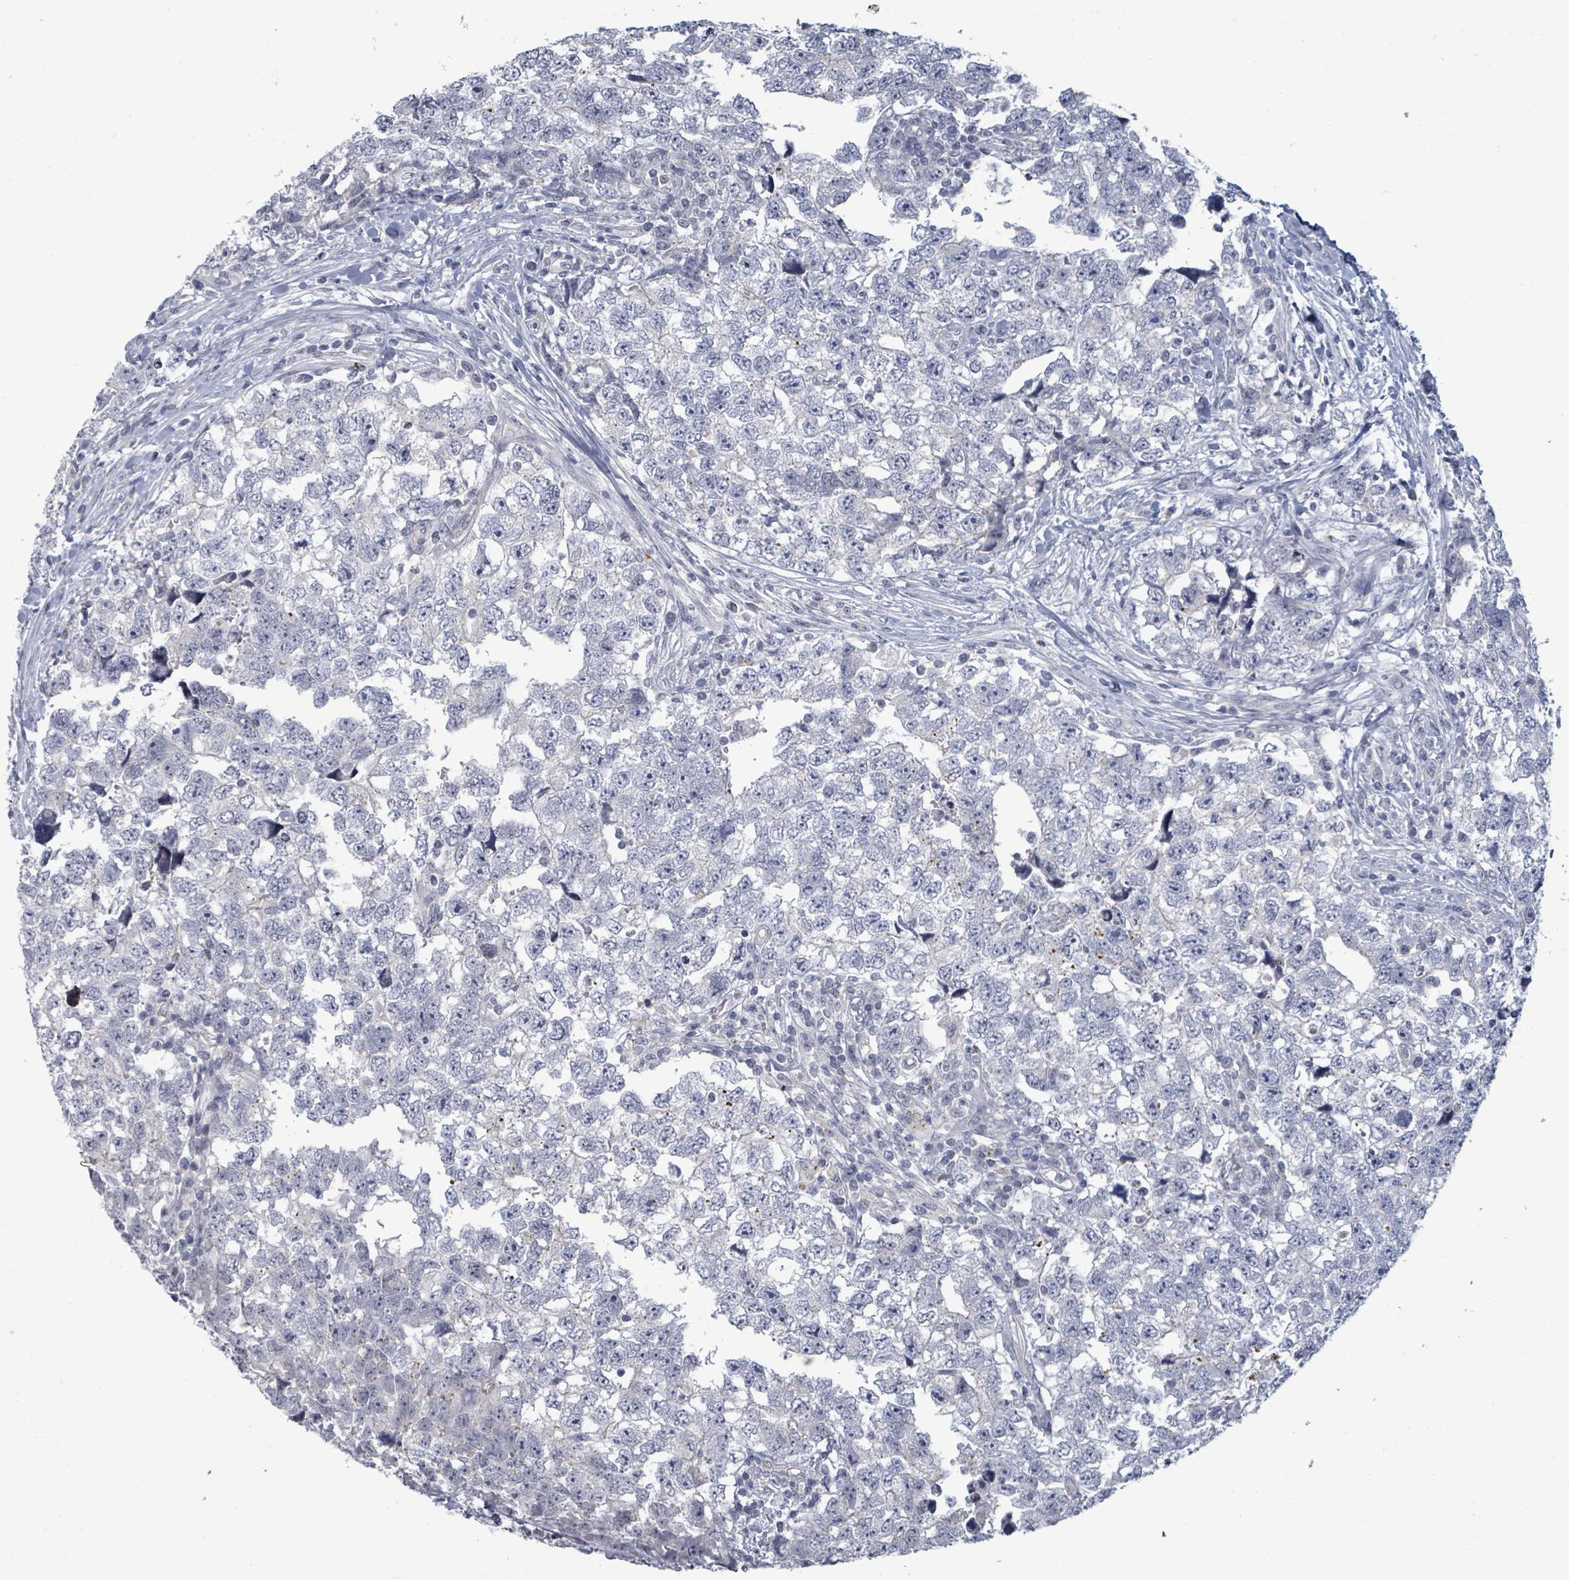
{"staining": {"intensity": "negative", "quantity": "none", "location": "none"}, "tissue": "testis cancer", "cell_type": "Tumor cells", "image_type": "cancer", "snomed": [{"axis": "morphology", "description": "Carcinoma, Embryonal, NOS"}, {"axis": "topography", "description": "Testis"}], "caption": "DAB immunohistochemical staining of testis cancer shows no significant positivity in tumor cells.", "gene": "ASB12", "patient": {"sex": "male", "age": 22}}